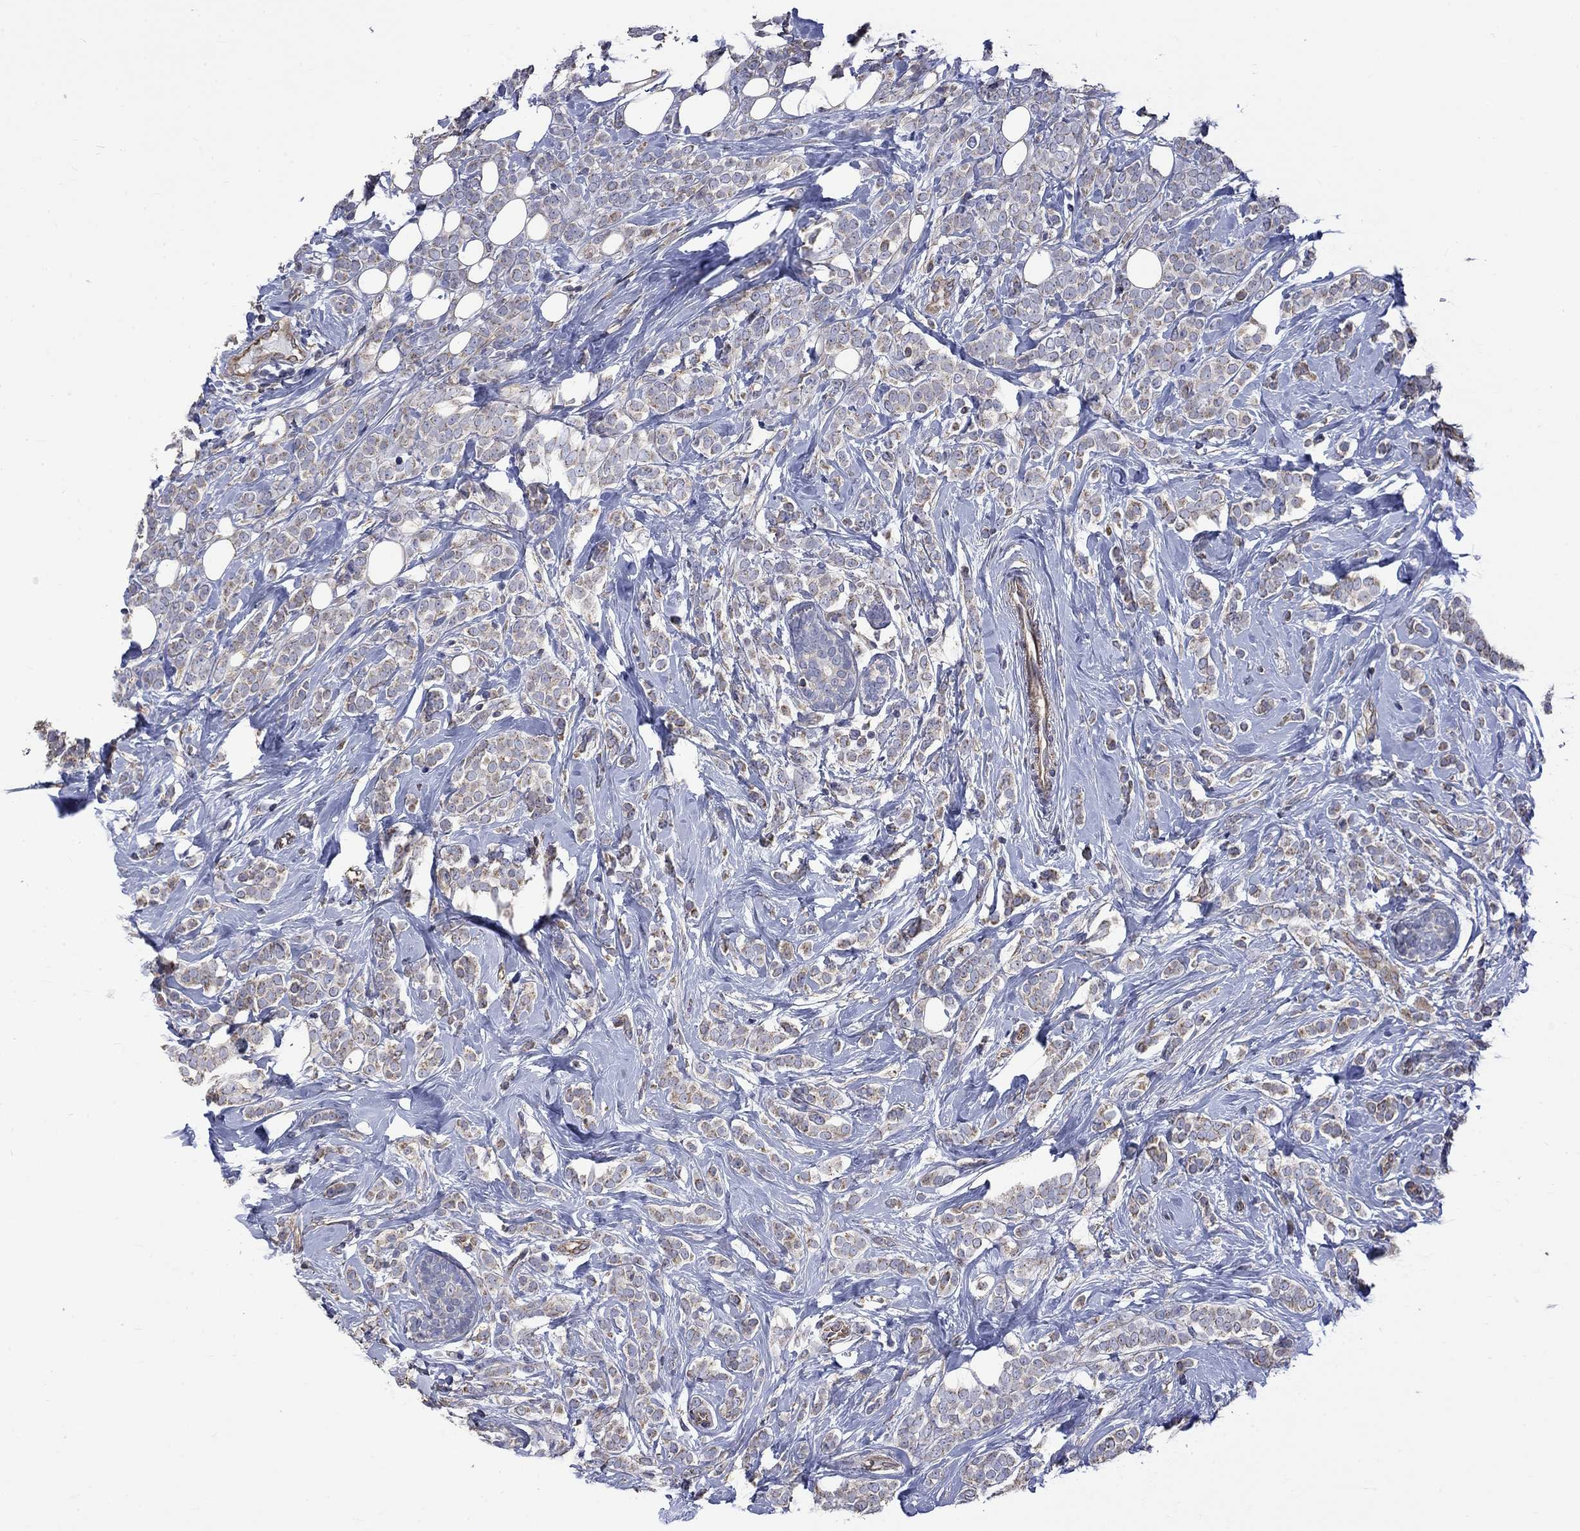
{"staining": {"intensity": "moderate", "quantity": "<25%", "location": "cytoplasmic/membranous"}, "tissue": "breast cancer", "cell_type": "Tumor cells", "image_type": "cancer", "snomed": [{"axis": "morphology", "description": "Lobular carcinoma"}, {"axis": "topography", "description": "Breast"}], "caption": "Protein staining displays moderate cytoplasmic/membranous expression in approximately <25% of tumor cells in breast cancer. (DAB IHC, brown staining for protein, blue staining for nuclei).", "gene": "CAMKK2", "patient": {"sex": "female", "age": 49}}